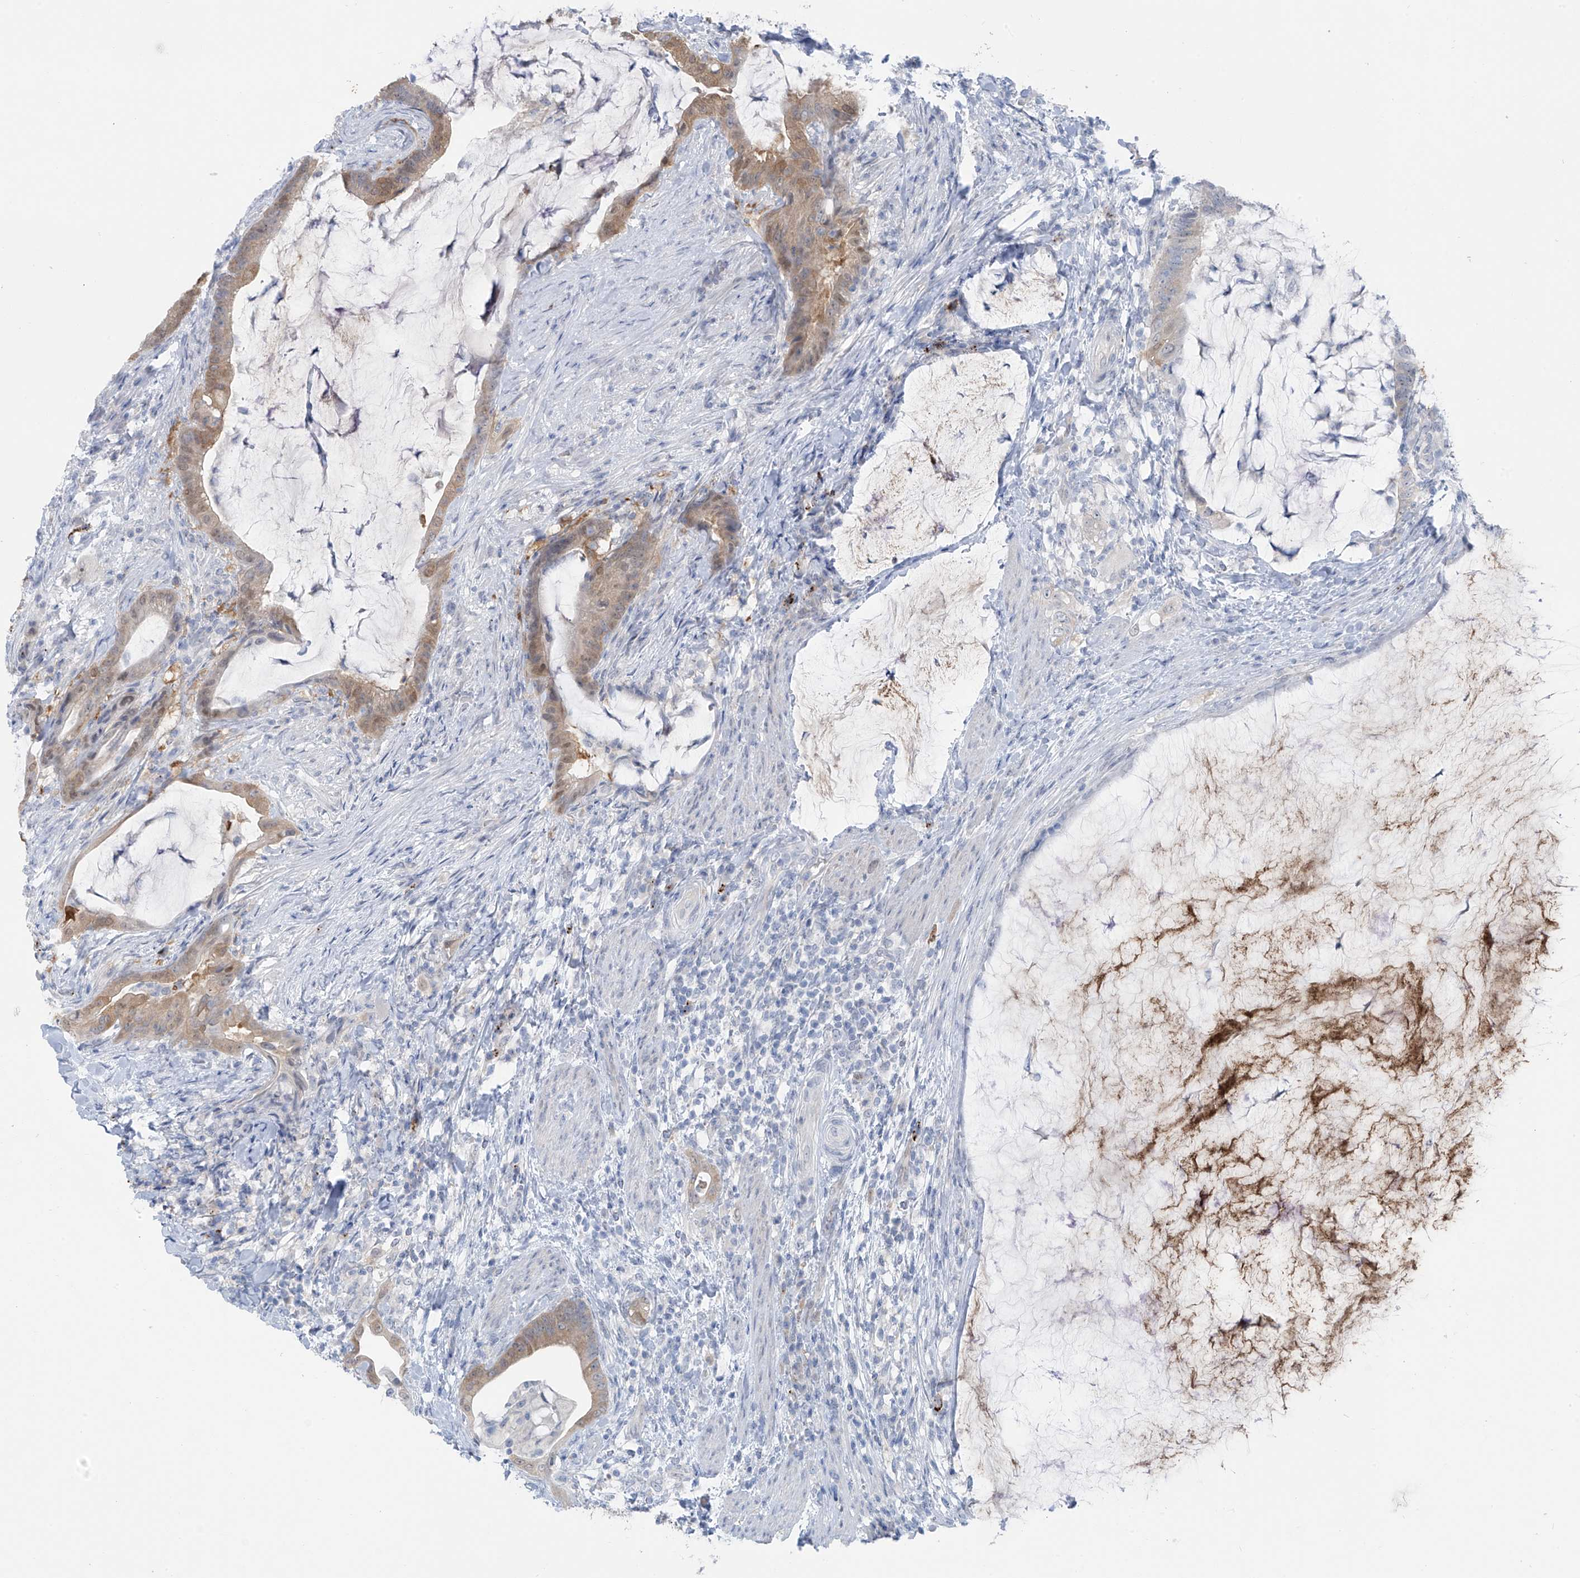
{"staining": {"intensity": "moderate", "quantity": ">75%", "location": "cytoplasmic/membranous"}, "tissue": "colorectal cancer", "cell_type": "Tumor cells", "image_type": "cancer", "snomed": [{"axis": "morphology", "description": "Adenocarcinoma, NOS"}, {"axis": "topography", "description": "Colon"}], "caption": "Colorectal adenocarcinoma stained with DAB immunohistochemistry displays medium levels of moderate cytoplasmic/membranous staining in approximately >75% of tumor cells. Nuclei are stained in blue.", "gene": "ZNF793", "patient": {"sex": "female", "age": 66}}